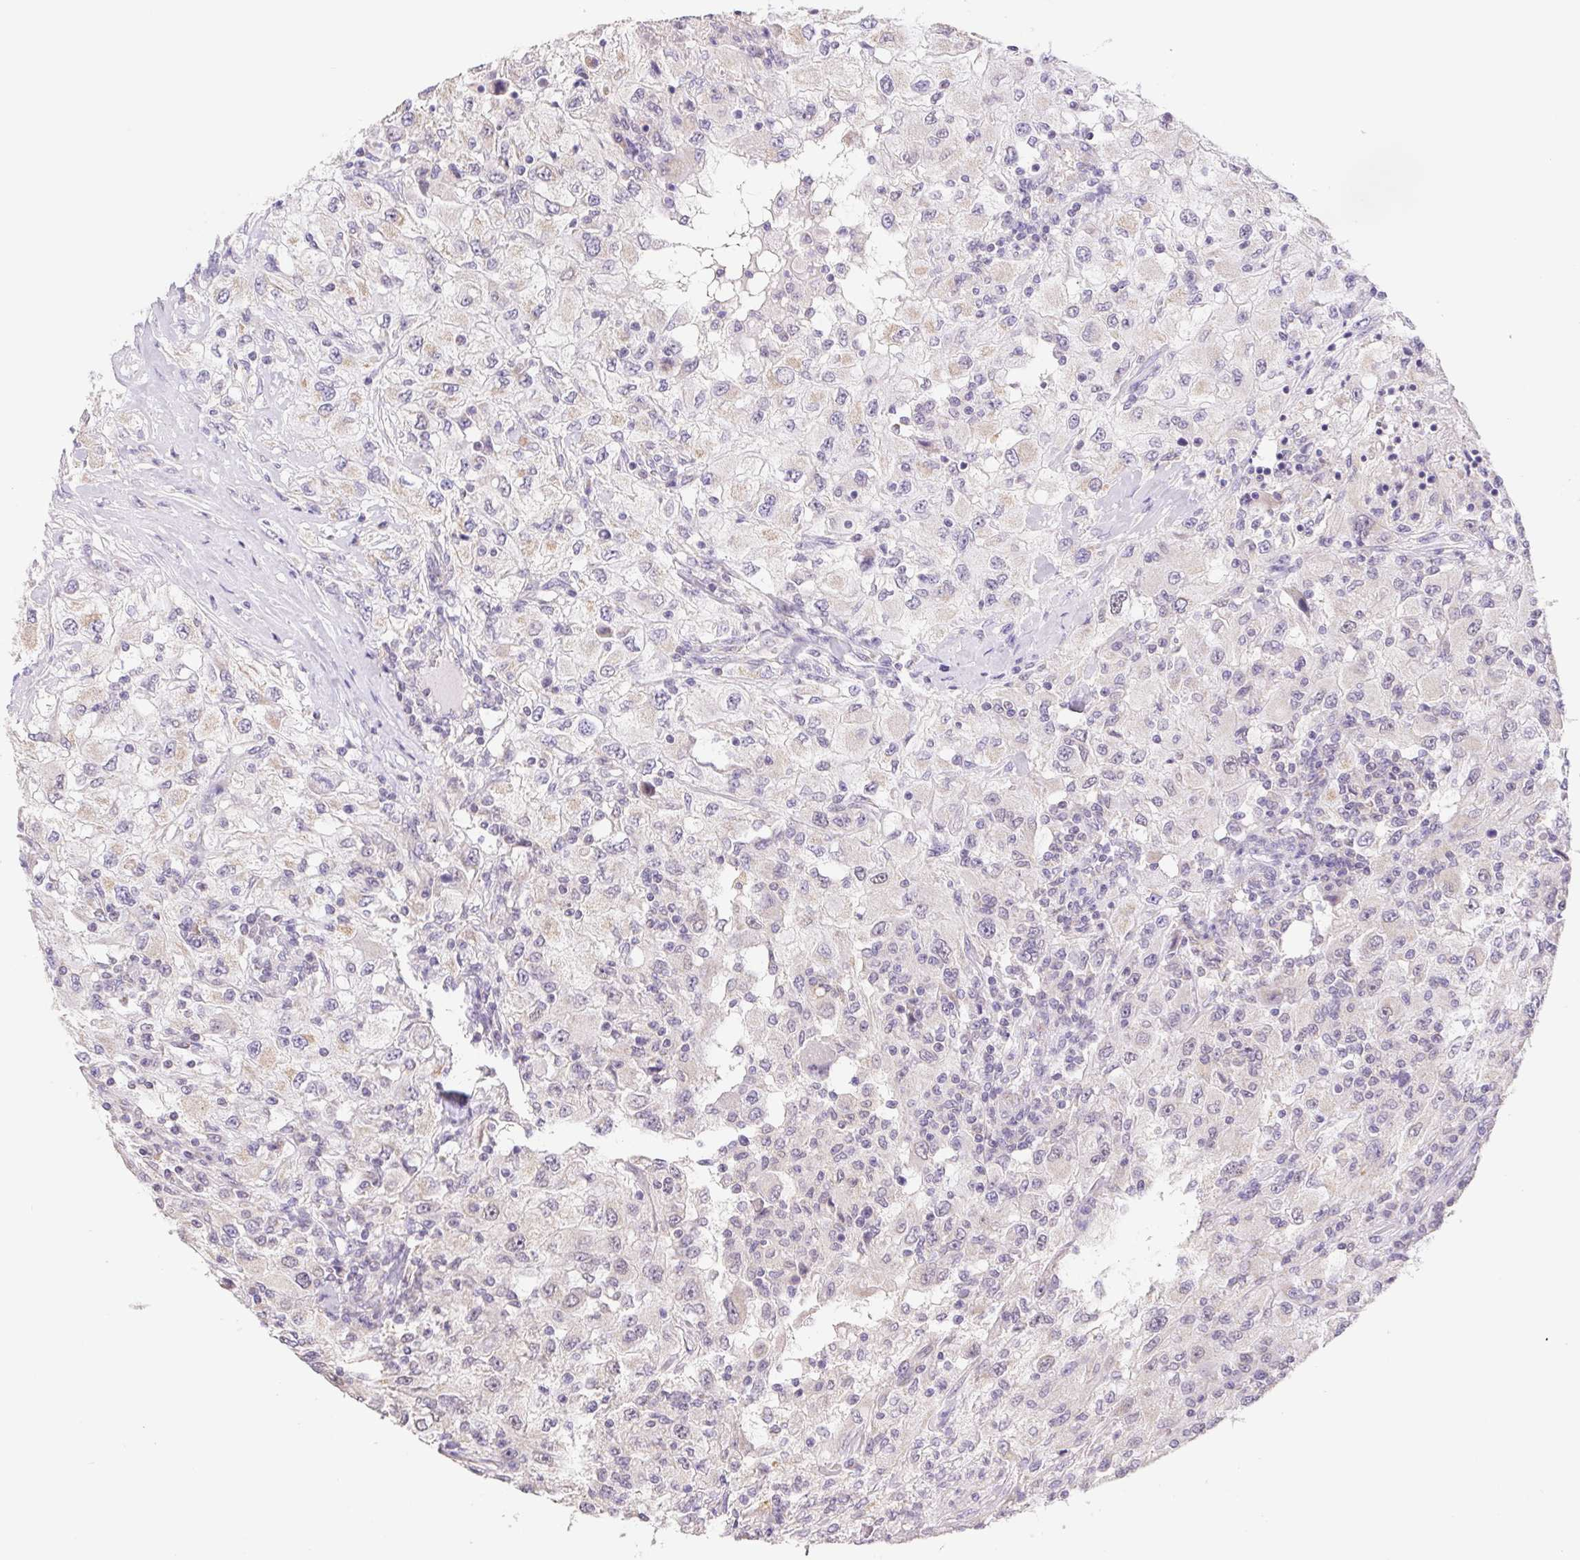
{"staining": {"intensity": "negative", "quantity": "none", "location": "none"}, "tissue": "renal cancer", "cell_type": "Tumor cells", "image_type": "cancer", "snomed": [{"axis": "morphology", "description": "Adenocarcinoma, NOS"}, {"axis": "topography", "description": "Kidney"}], "caption": "Tumor cells show no significant staining in renal adenocarcinoma.", "gene": "FKBP6", "patient": {"sex": "female", "age": 67}}